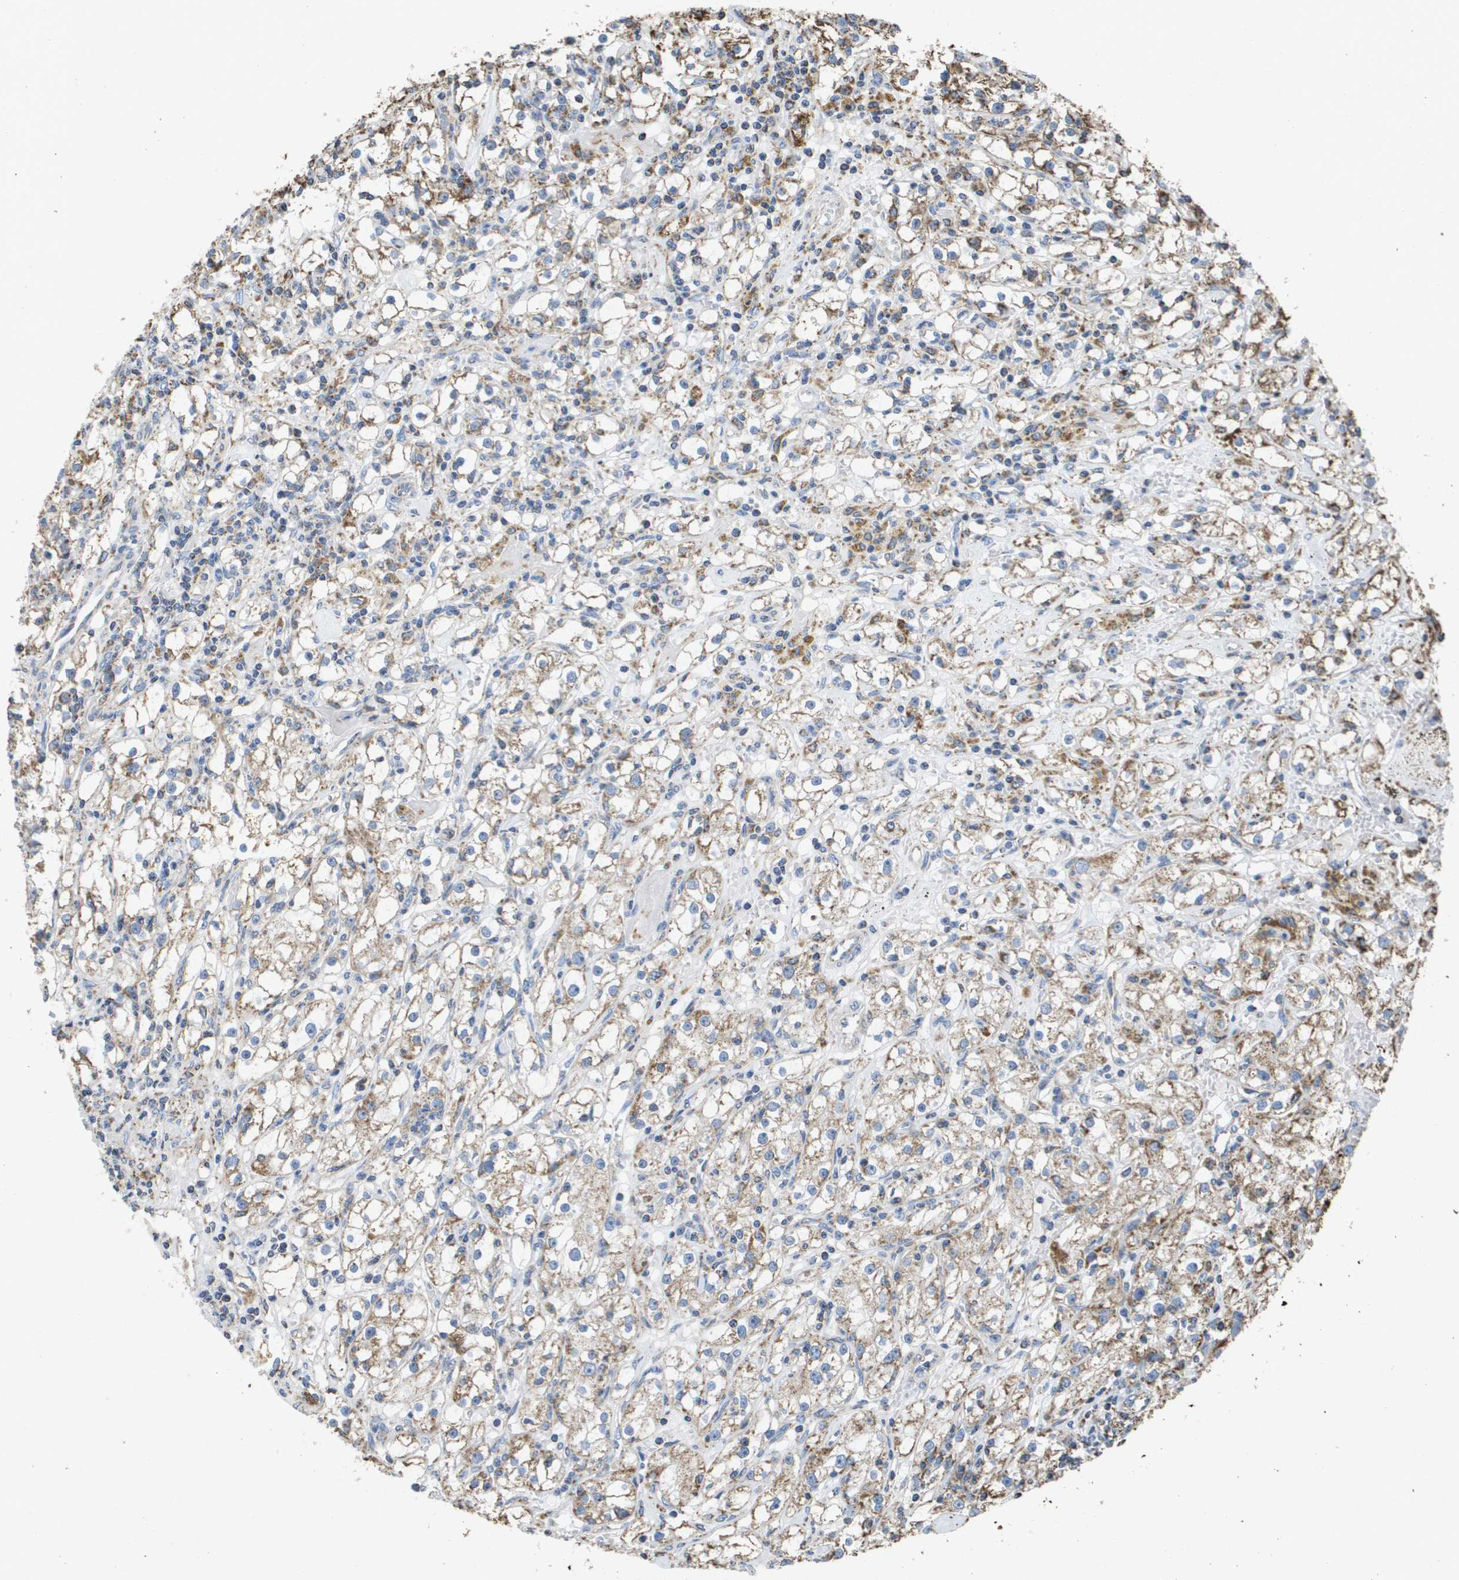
{"staining": {"intensity": "moderate", "quantity": "<25%", "location": "cytoplasmic/membranous"}, "tissue": "renal cancer", "cell_type": "Tumor cells", "image_type": "cancer", "snomed": [{"axis": "morphology", "description": "Adenocarcinoma, NOS"}, {"axis": "topography", "description": "Kidney"}], "caption": "This is an image of IHC staining of renal cancer (adenocarcinoma), which shows moderate staining in the cytoplasmic/membranous of tumor cells.", "gene": "HSPE1", "patient": {"sex": "male", "age": 56}}